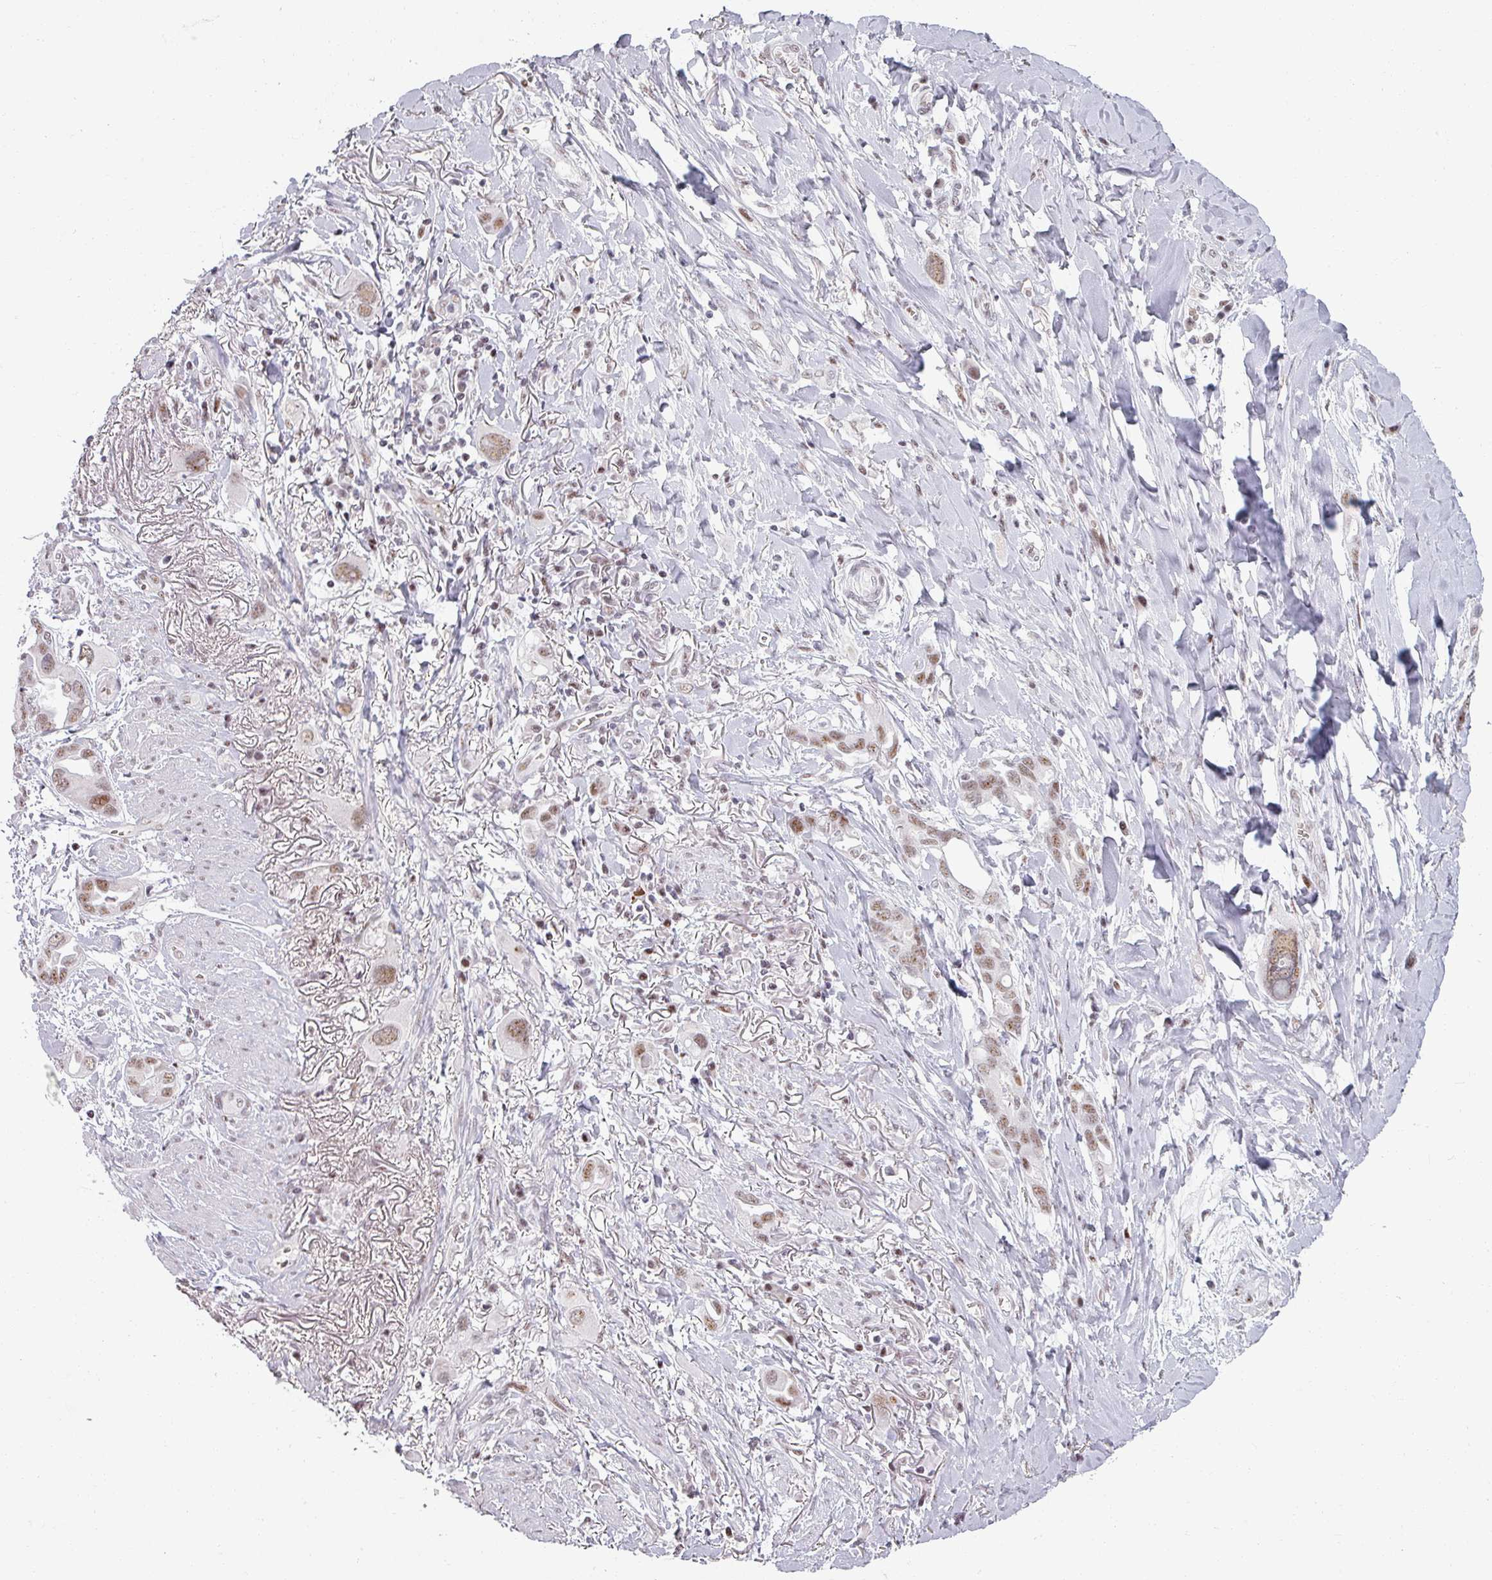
{"staining": {"intensity": "moderate", "quantity": ">75%", "location": "nuclear"}, "tissue": "lung cancer", "cell_type": "Tumor cells", "image_type": "cancer", "snomed": [{"axis": "morphology", "description": "Adenocarcinoma, NOS"}, {"axis": "topography", "description": "Lung"}], "caption": "Immunohistochemistry micrograph of lung adenocarcinoma stained for a protein (brown), which reveals medium levels of moderate nuclear expression in about >75% of tumor cells.", "gene": "NCOR1", "patient": {"sex": "male", "age": 76}}